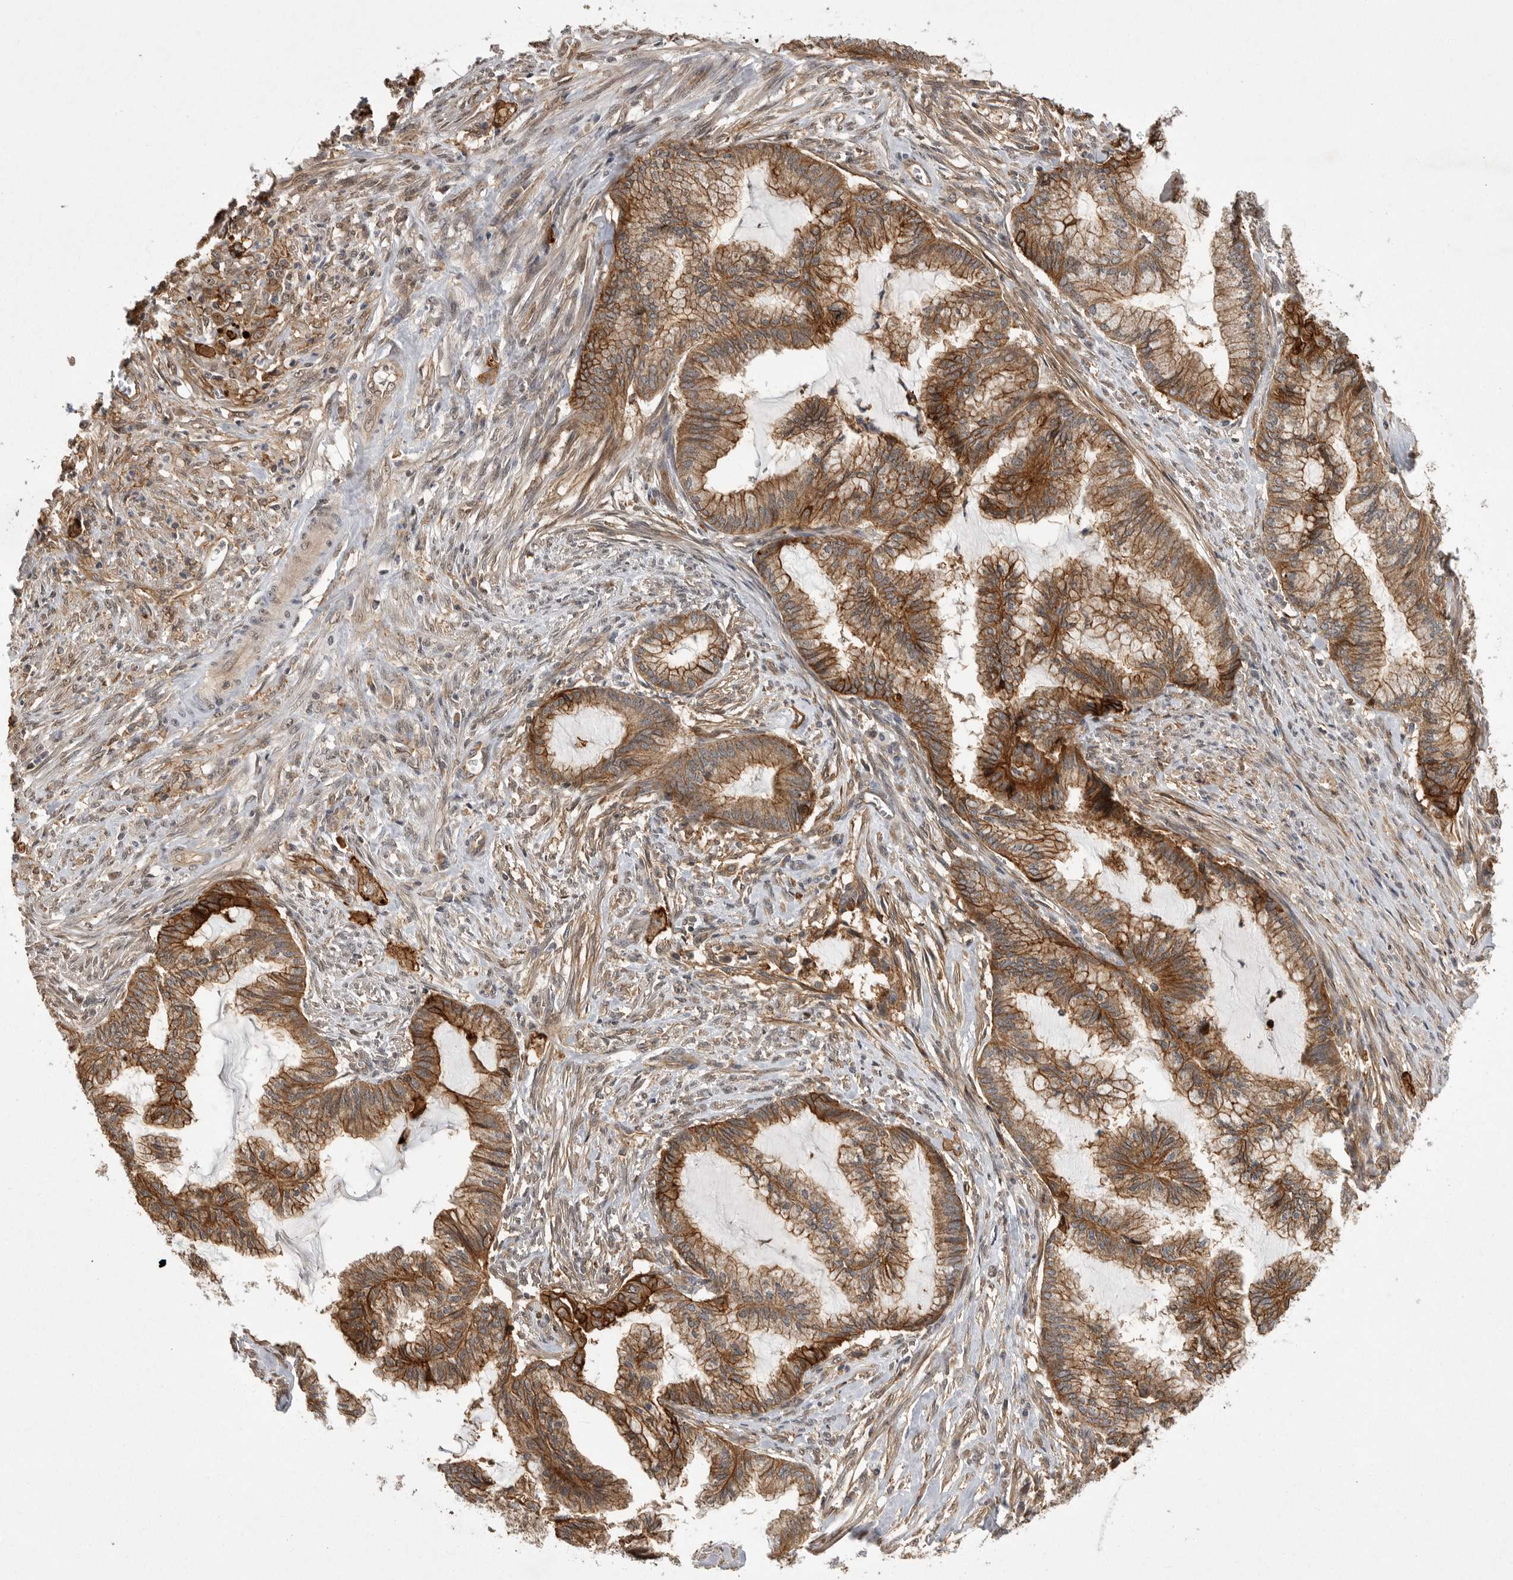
{"staining": {"intensity": "moderate", "quantity": ">75%", "location": "cytoplasmic/membranous"}, "tissue": "endometrial cancer", "cell_type": "Tumor cells", "image_type": "cancer", "snomed": [{"axis": "morphology", "description": "Adenocarcinoma, NOS"}, {"axis": "topography", "description": "Endometrium"}], "caption": "This image reveals immunohistochemistry (IHC) staining of endometrial cancer (adenocarcinoma), with medium moderate cytoplasmic/membranous expression in approximately >75% of tumor cells.", "gene": "NECTIN1", "patient": {"sex": "female", "age": 86}}